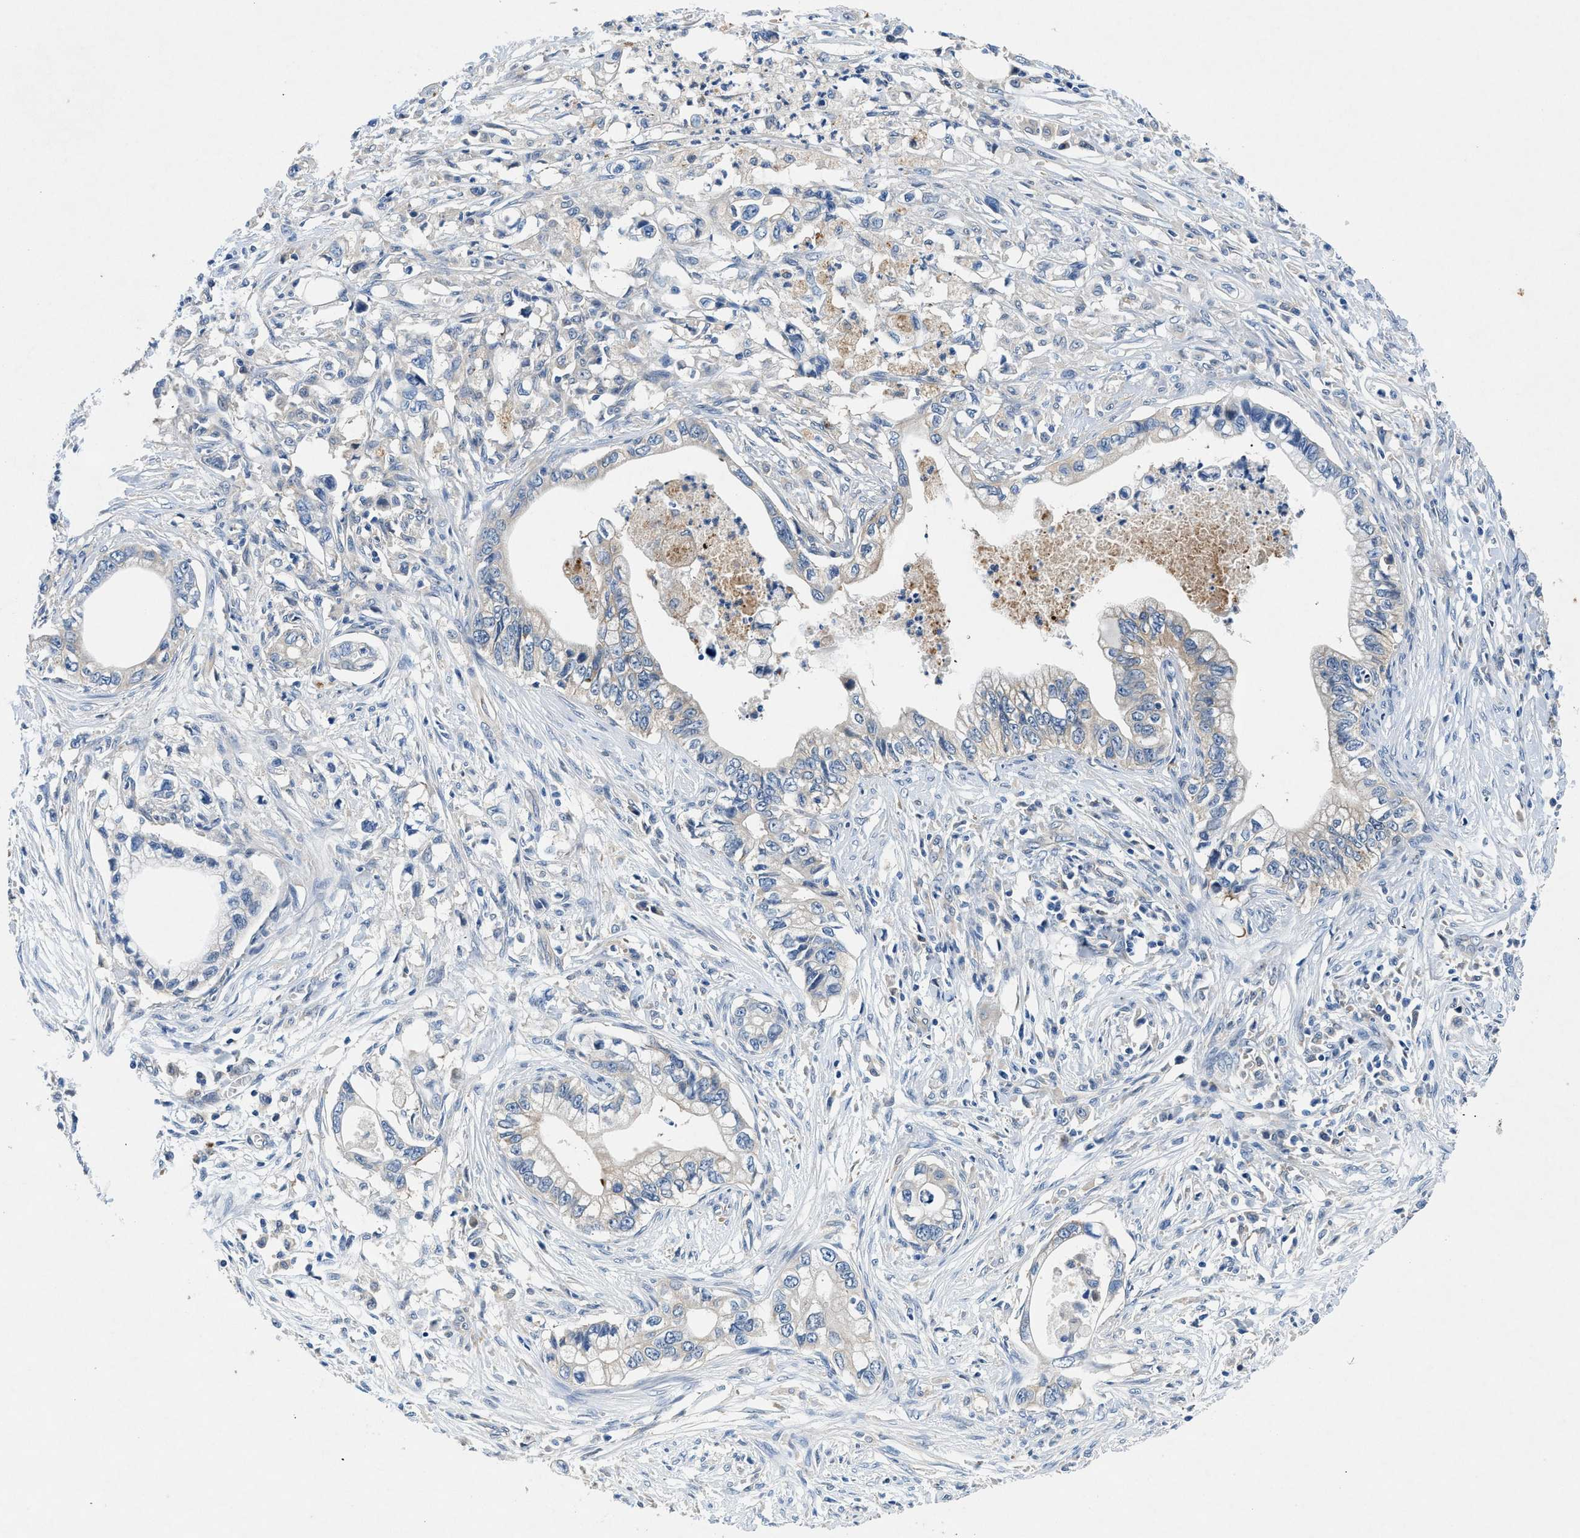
{"staining": {"intensity": "negative", "quantity": "none", "location": "none"}, "tissue": "pancreatic cancer", "cell_type": "Tumor cells", "image_type": "cancer", "snomed": [{"axis": "morphology", "description": "Adenocarcinoma, NOS"}, {"axis": "topography", "description": "Pancreas"}], "caption": "Immunohistochemistry (IHC) histopathology image of neoplastic tissue: adenocarcinoma (pancreatic) stained with DAB reveals no significant protein staining in tumor cells. (DAB (3,3'-diaminobenzidine) immunohistochemistry (IHC), high magnification).", "gene": "COPS2", "patient": {"sex": "male", "age": 56}}